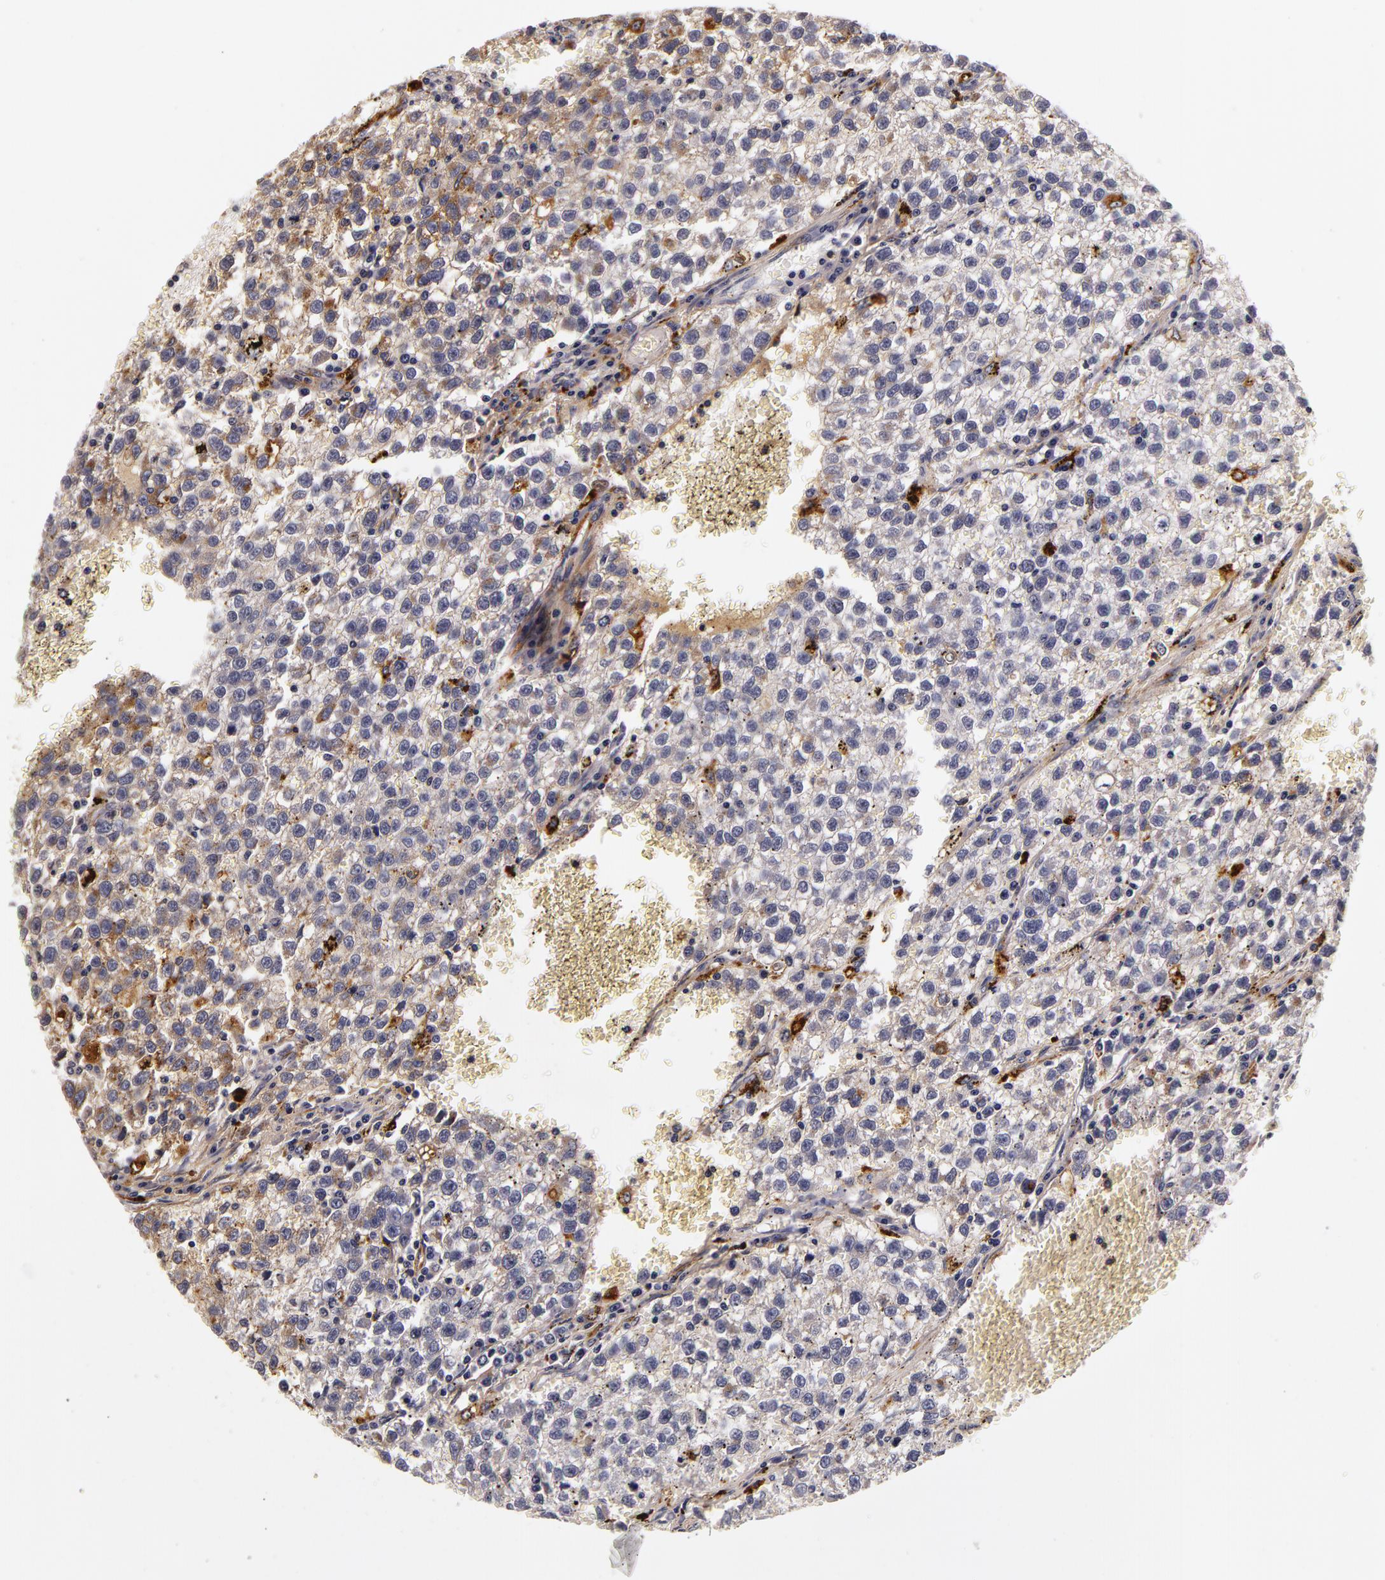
{"staining": {"intensity": "negative", "quantity": "none", "location": "none"}, "tissue": "testis cancer", "cell_type": "Tumor cells", "image_type": "cancer", "snomed": [{"axis": "morphology", "description": "Seminoma, NOS"}, {"axis": "topography", "description": "Testis"}], "caption": "Immunohistochemistry micrograph of testis cancer stained for a protein (brown), which demonstrates no expression in tumor cells.", "gene": "LGALS3BP", "patient": {"sex": "male", "age": 35}}